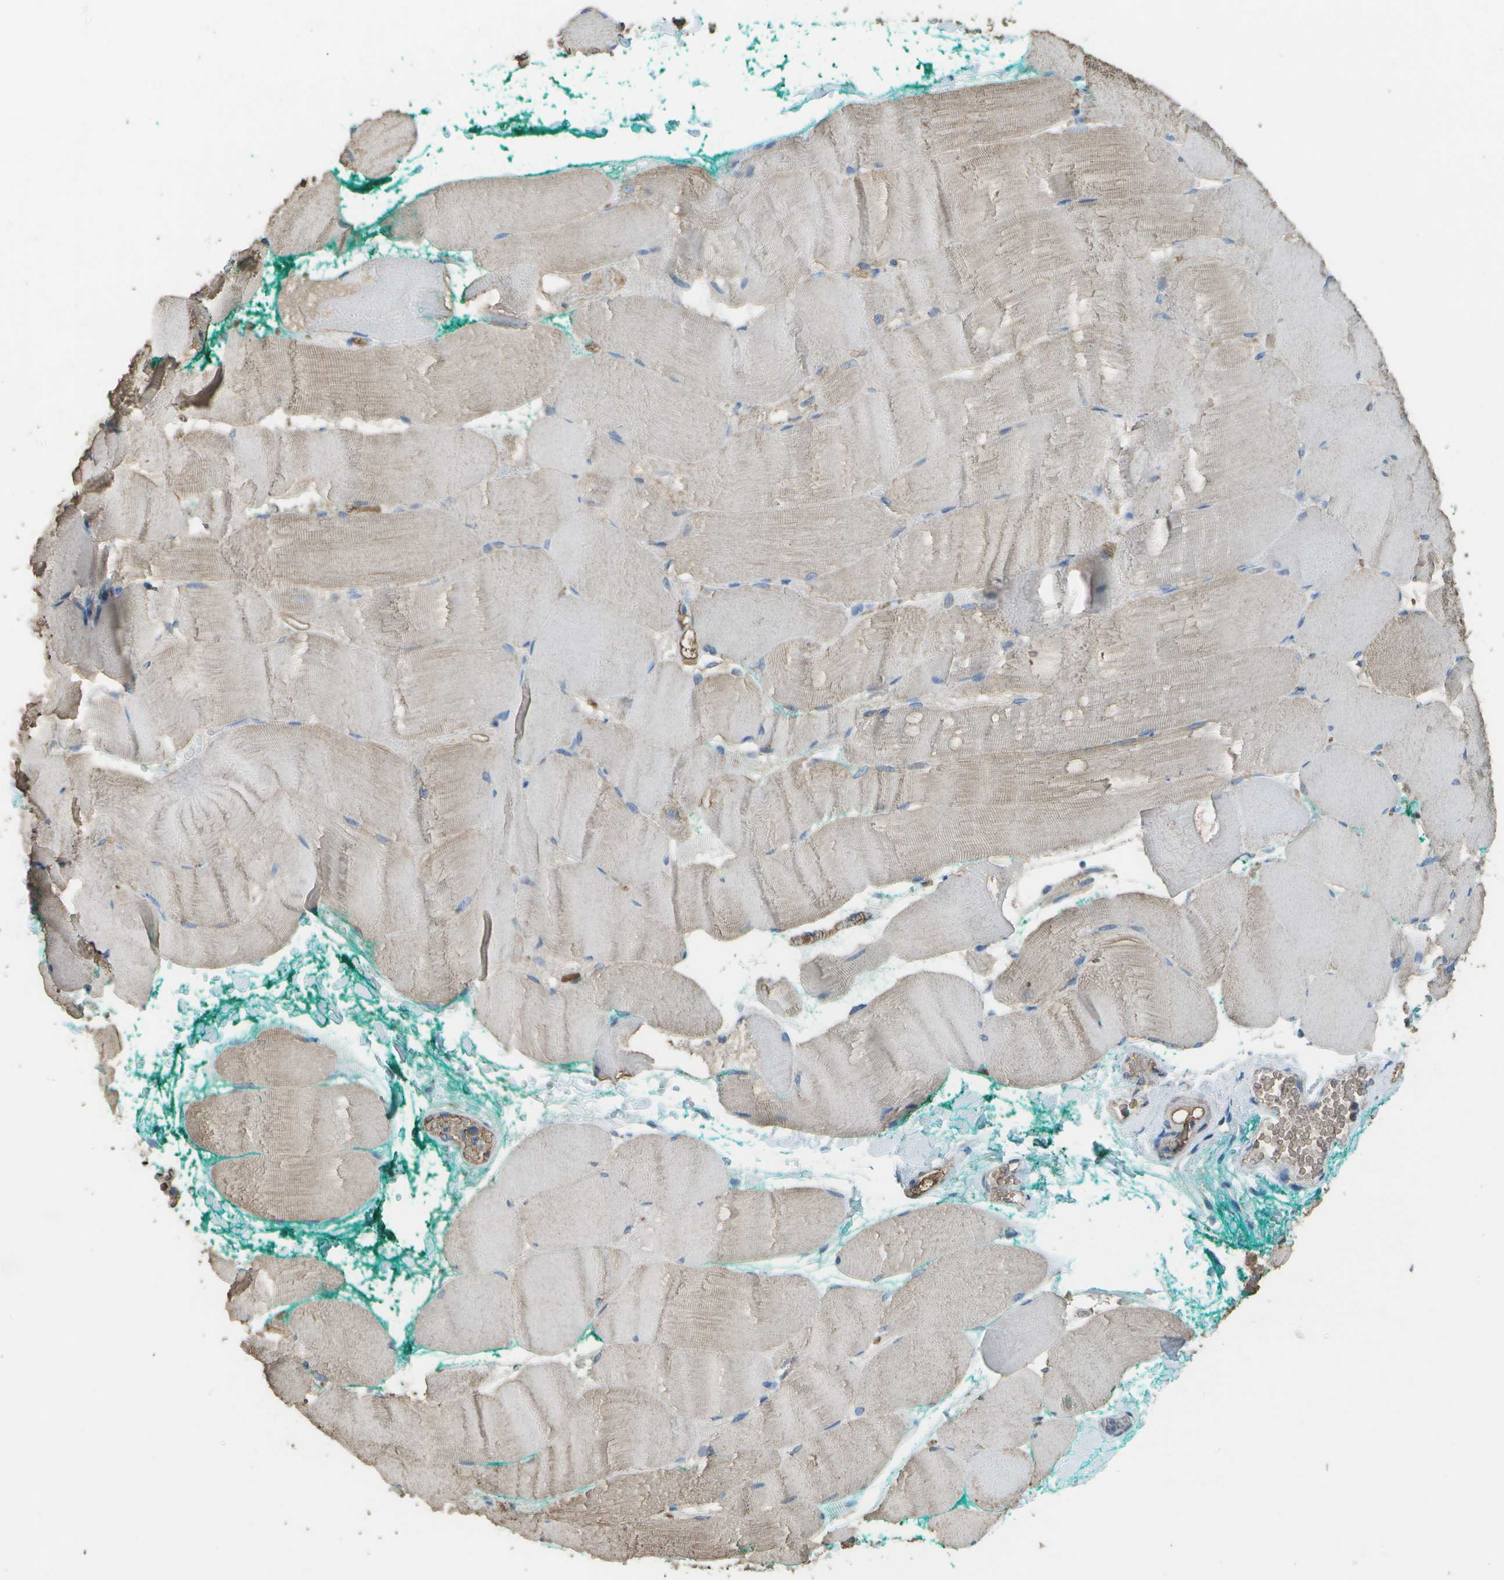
{"staining": {"intensity": "weak", "quantity": ">75%", "location": "cytoplasmic/membranous"}, "tissue": "skeletal muscle", "cell_type": "Myocytes", "image_type": "normal", "snomed": [{"axis": "morphology", "description": "Normal tissue, NOS"}, {"axis": "morphology", "description": "Squamous cell carcinoma, NOS"}, {"axis": "topography", "description": "Skeletal muscle"}], "caption": "Myocytes display weak cytoplasmic/membranous staining in approximately >75% of cells in normal skeletal muscle.", "gene": "CYP4F11", "patient": {"sex": "male", "age": 51}}